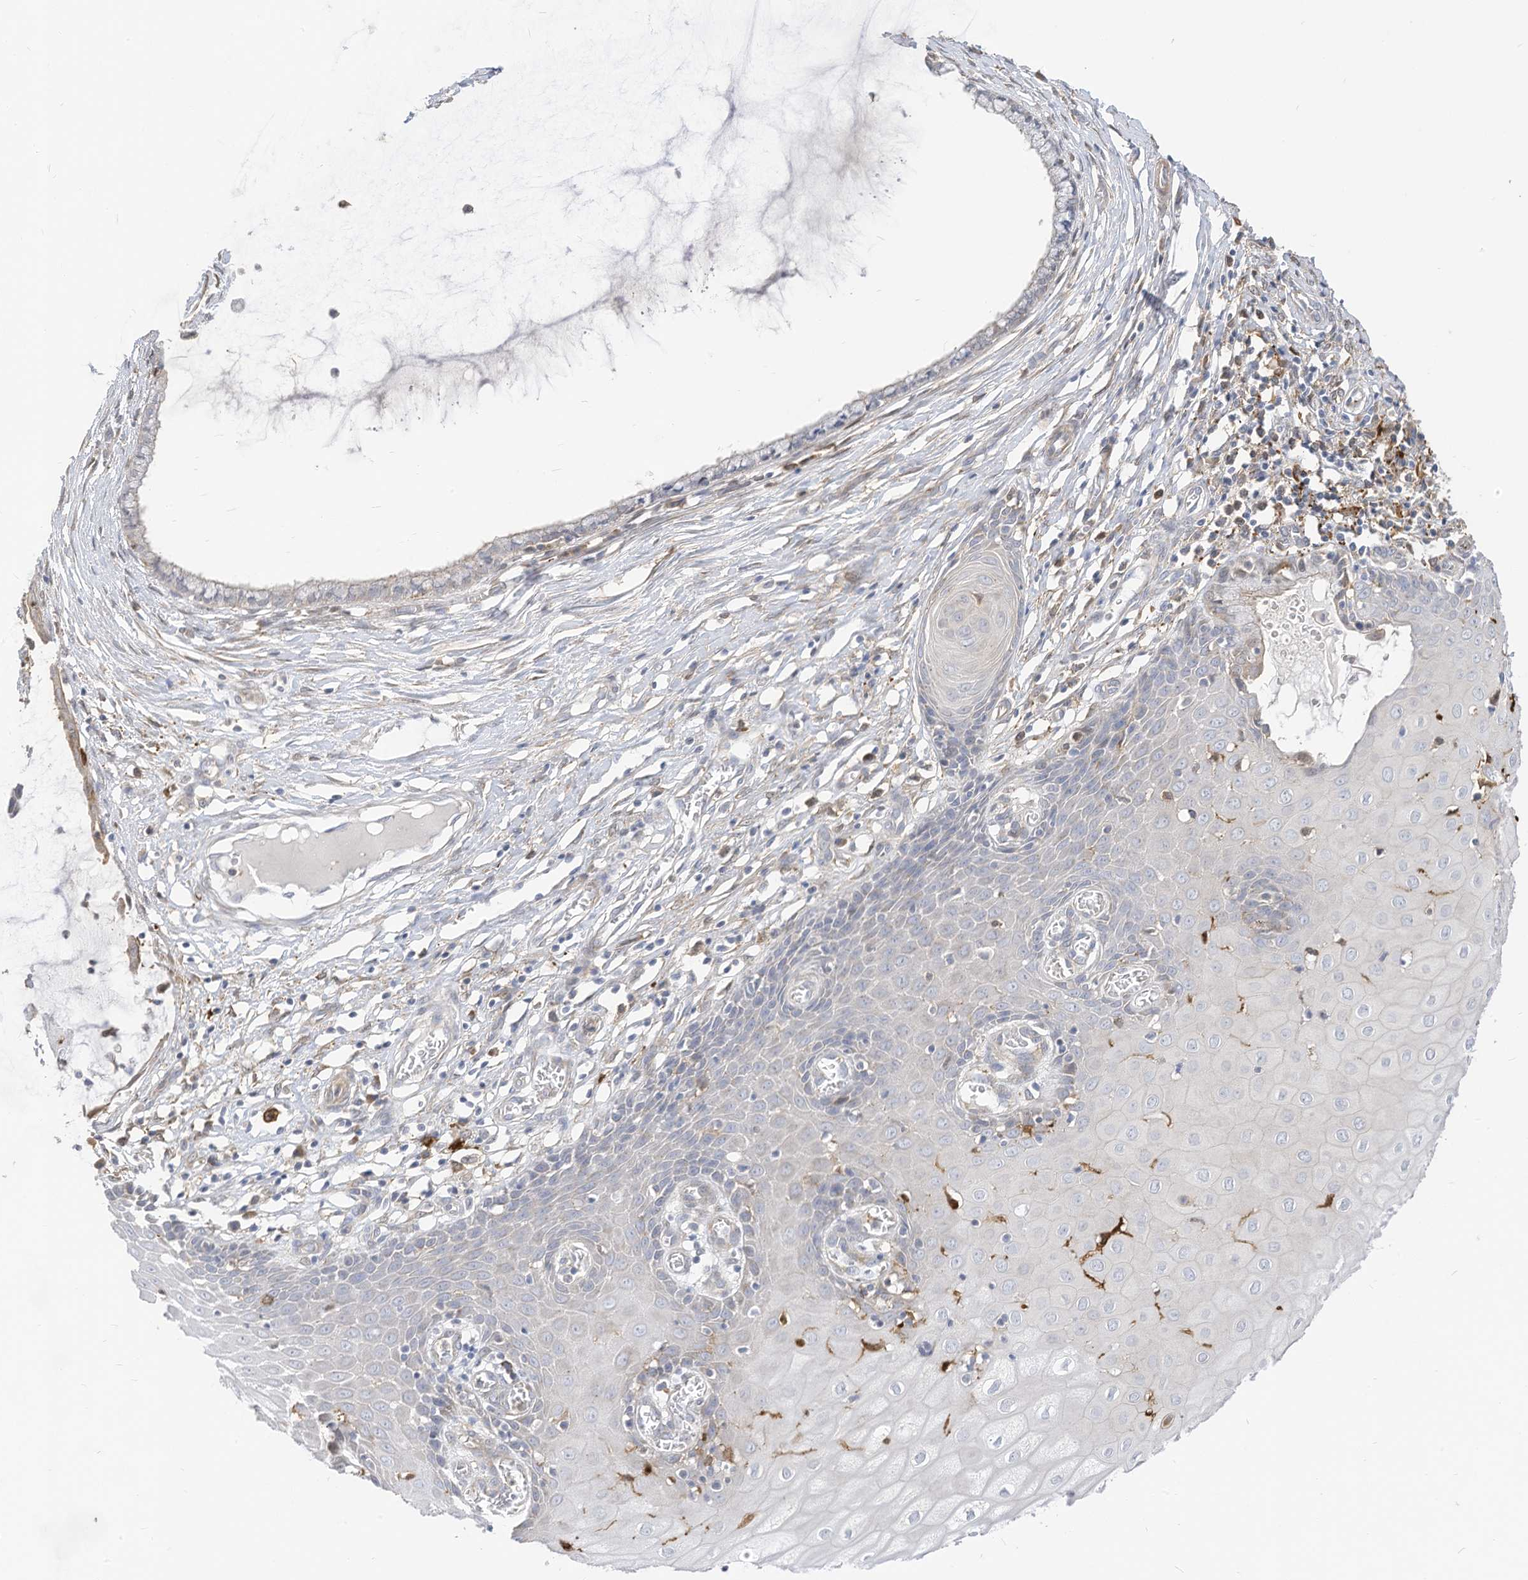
{"staining": {"intensity": "negative", "quantity": "none", "location": "none"}, "tissue": "cervix", "cell_type": "Glandular cells", "image_type": "normal", "snomed": [{"axis": "morphology", "description": "Normal tissue, NOS"}, {"axis": "topography", "description": "Cervix"}], "caption": "IHC photomicrograph of unremarkable human cervix stained for a protein (brown), which displays no expression in glandular cells. (DAB IHC with hematoxylin counter stain).", "gene": "ATP13A1", "patient": {"sex": "female", "age": 55}}